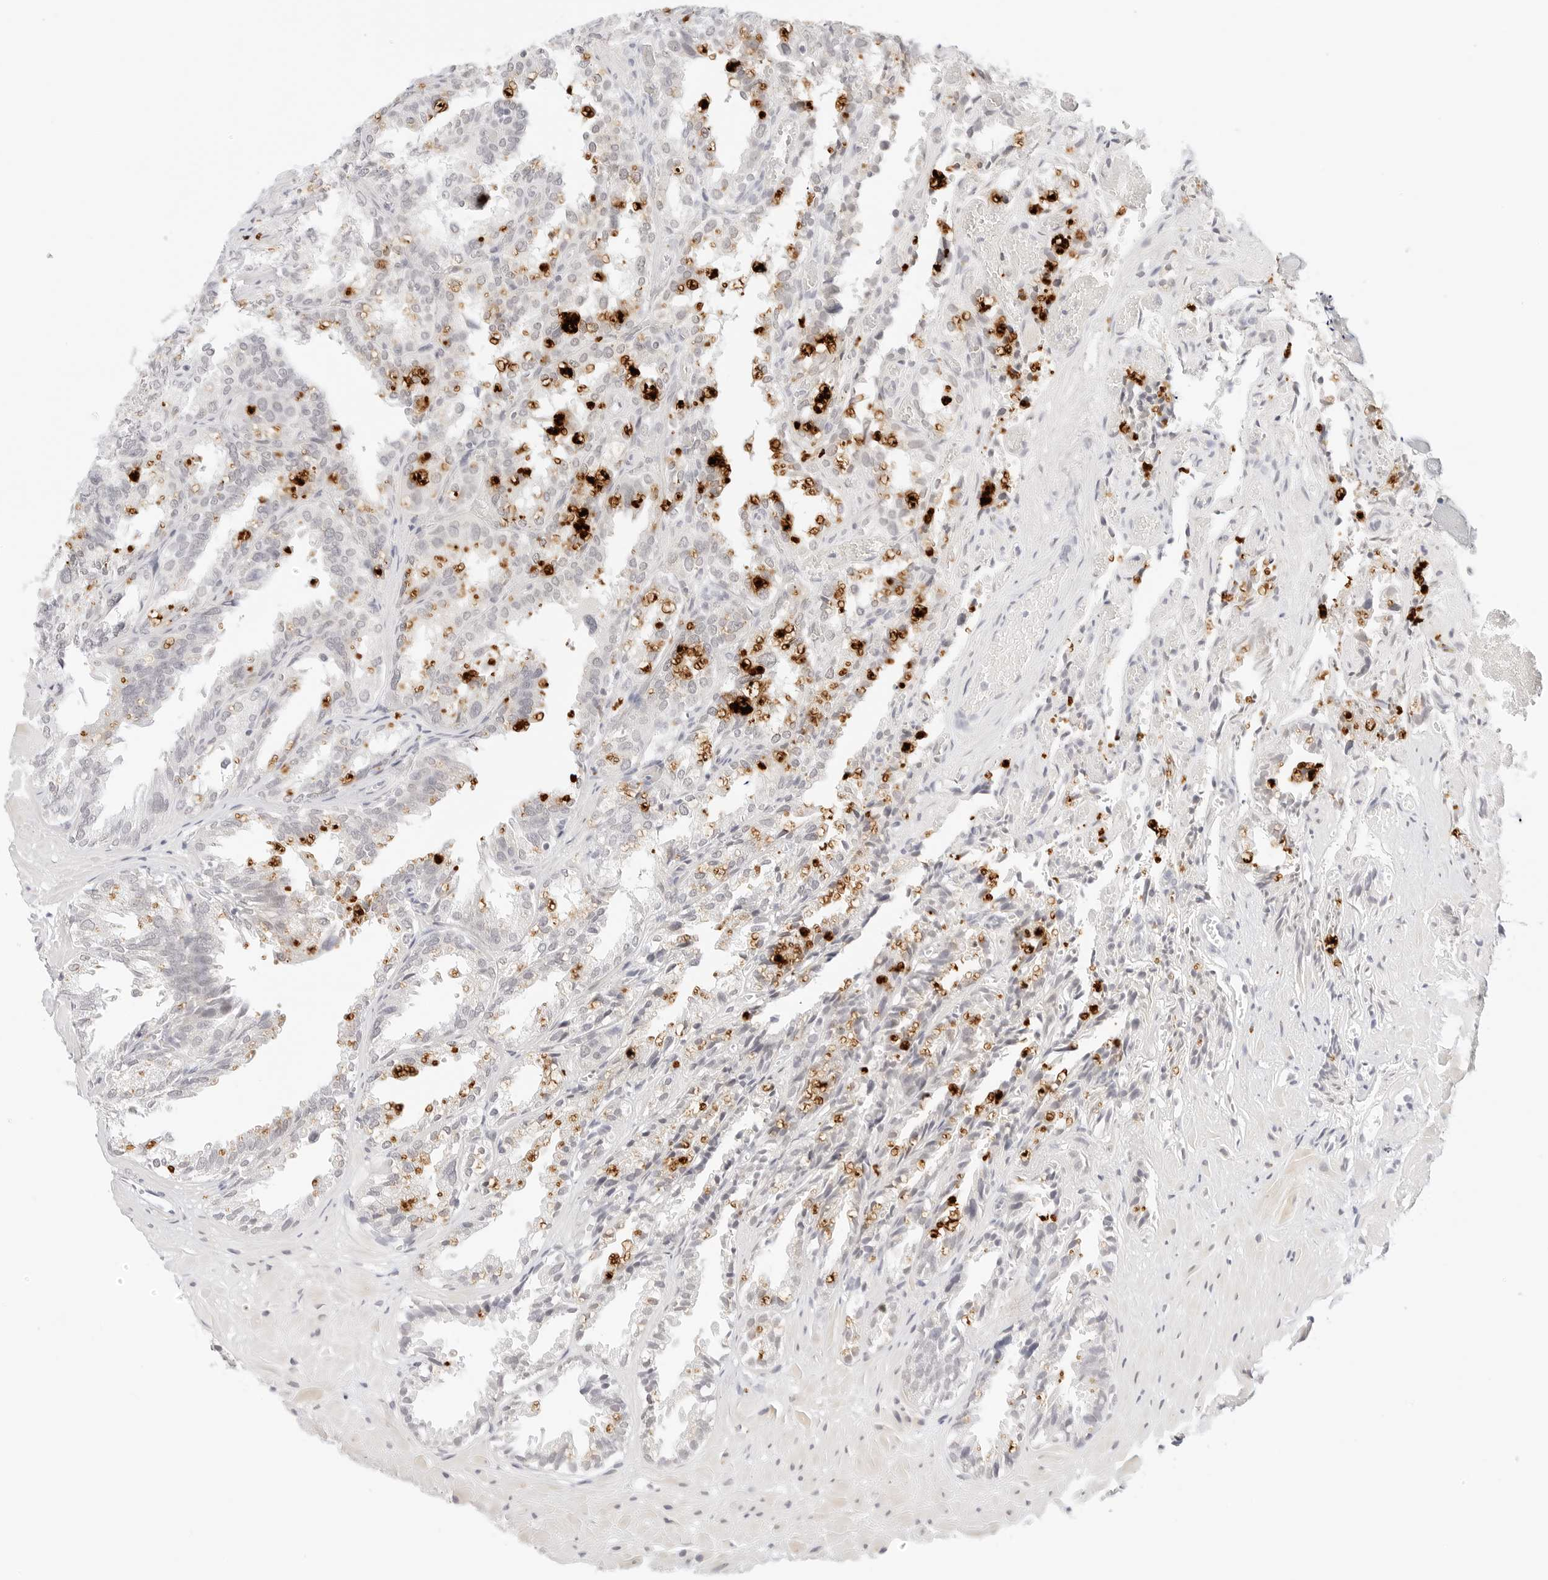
{"staining": {"intensity": "negative", "quantity": "none", "location": "none"}, "tissue": "seminal vesicle", "cell_type": "Glandular cells", "image_type": "normal", "snomed": [{"axis": "morphology", "description": "Normal tissue, NOS"}, {"axis": "topography", "description": "Prostate"}, {"axis": "topography", "description": "Seminal veicle"}], "caption": "Histopathology image shows no protein staining in glandular cells of normal seminal vesicle.", "gene": "XKR4", "patient": {"sex": "male", "age": 51}}